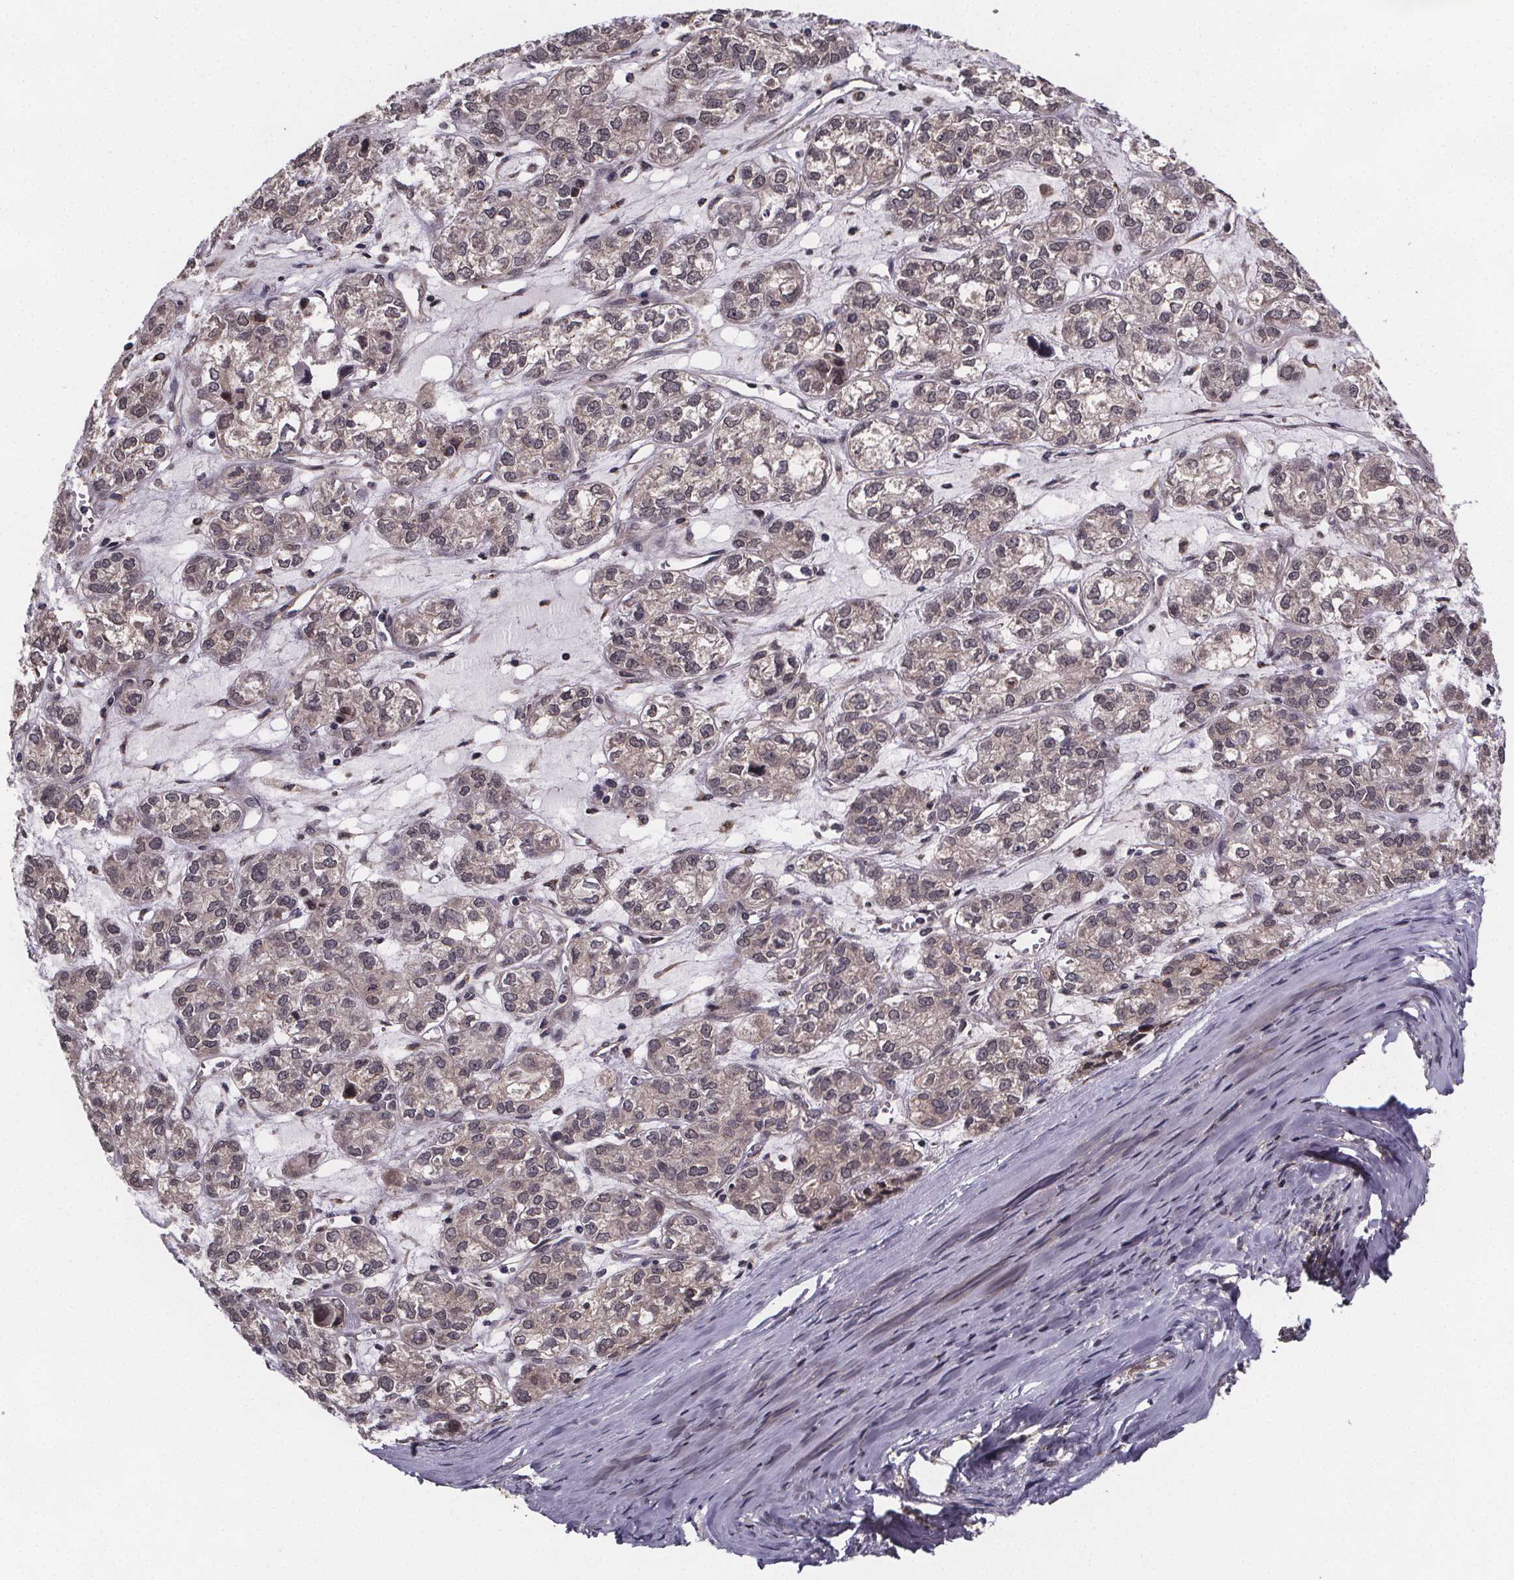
{"staining": {"intensity": "weak", "quantity": ">75%", "location": "cytoplasmic/membranous"}, "tissue": "ovarian cancer", "cell_type": "Tumor cells", "image_type": "cancer", "snomed": [{"axis": "morphology", "description": "Carcinoma, endometroid"}, {"axis": "topography", "description": "Ovary"}], "caption": "There is low levels of weak cytoplasmic/membranous positivity in tumor cells of endometroid carcinoma (ovarian), as demonstrated by immunohistochemical staining (brown color).", "gene": "SAT1", "patient": {"sex": "female", "age": 64}}